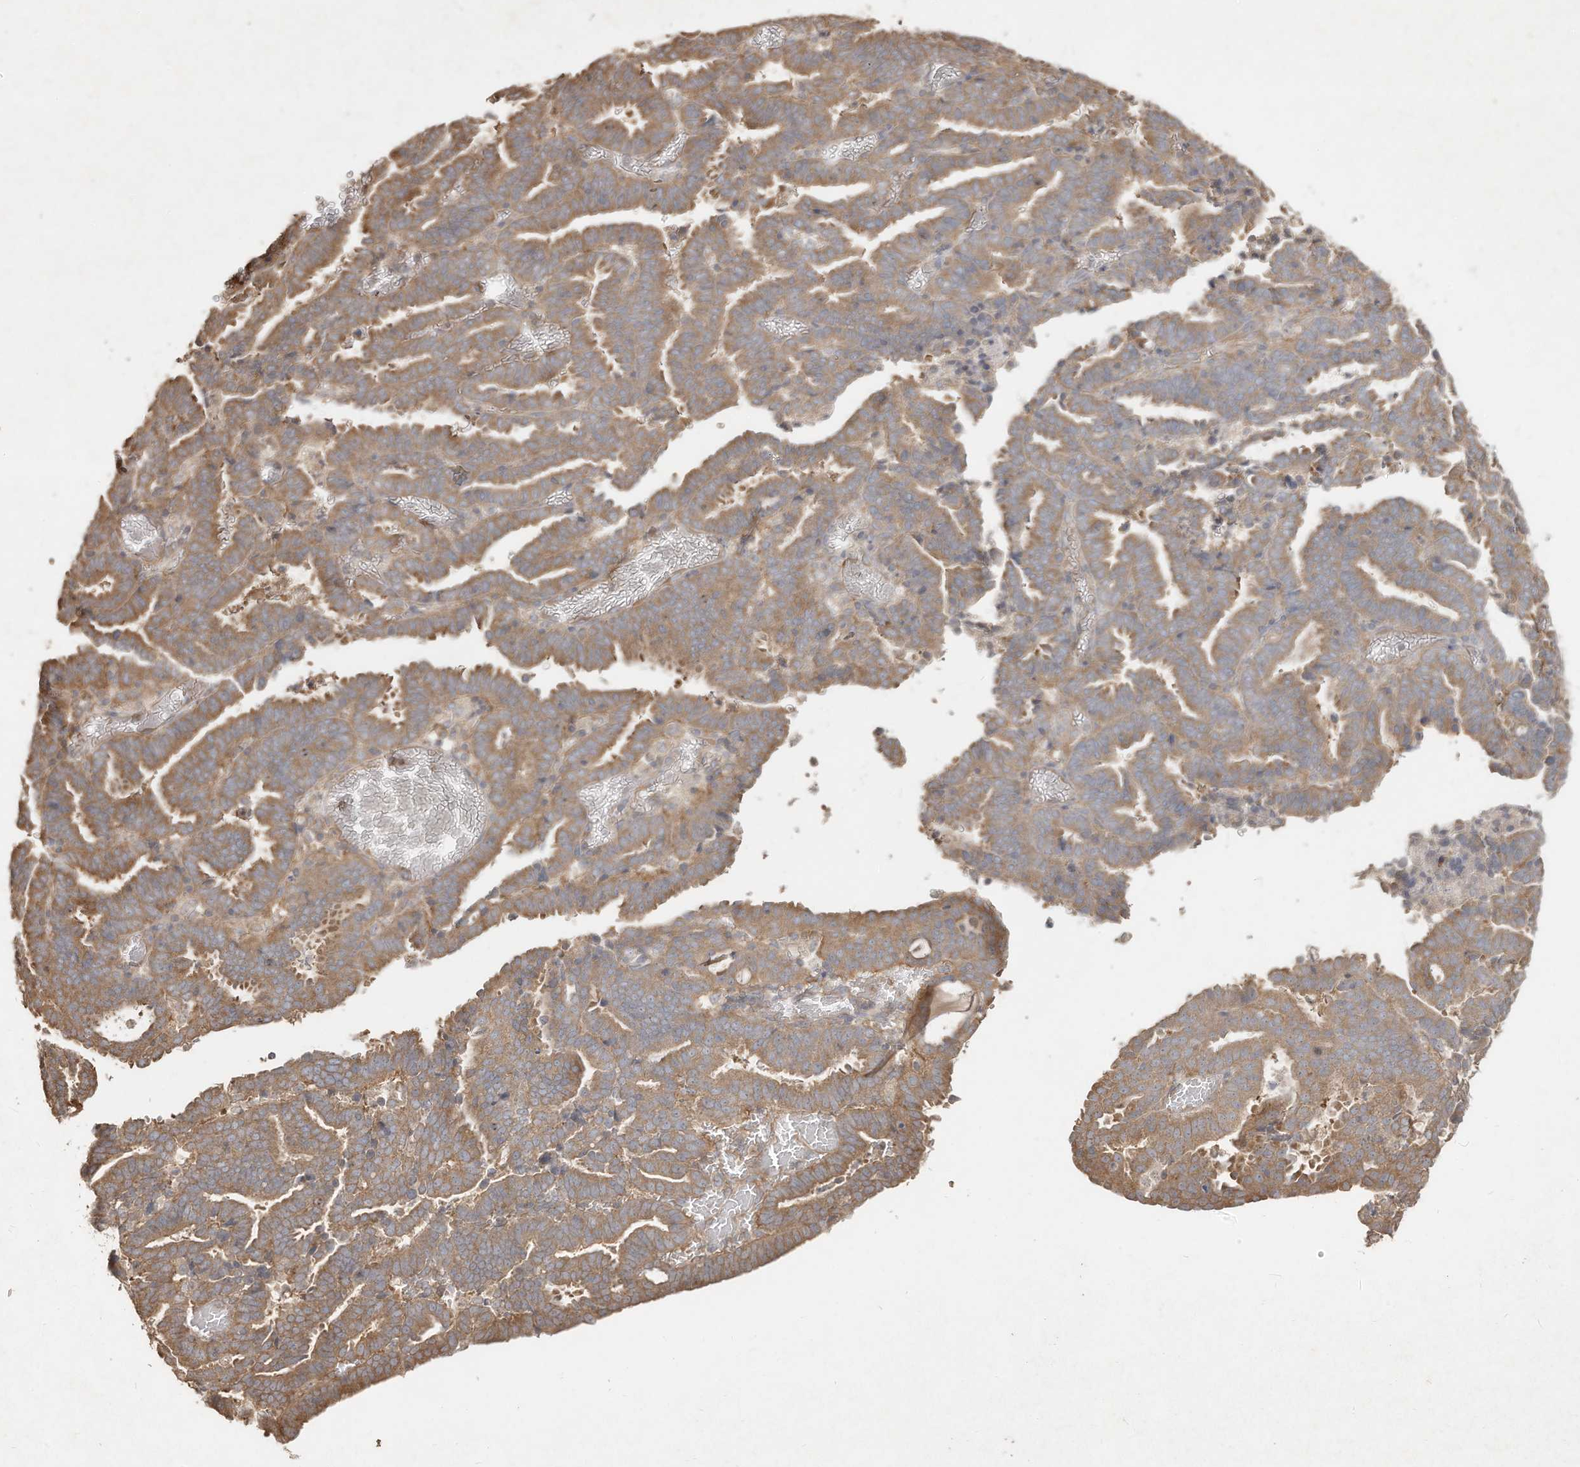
{"staining": {"intensity": "moderate", "quantity": ">75%", "location": "cytoplasmic/membranous"}, "tissue": "endometrial cancer", "cell_type": "Tumor cells", "image_type": "cancer", "snomed": [{"axis": "morphology", "description": "Adenocarcinoma, NOS"}, {"axis": "topography", "description": "Uterus"}], "caption": "Human endometrial adenocarcinoma stained with a protein marker demonstrates moderate staining in tumor cells.", "gene": "DYNC1I2", "patient": {"sex": "female", "age": 83}}